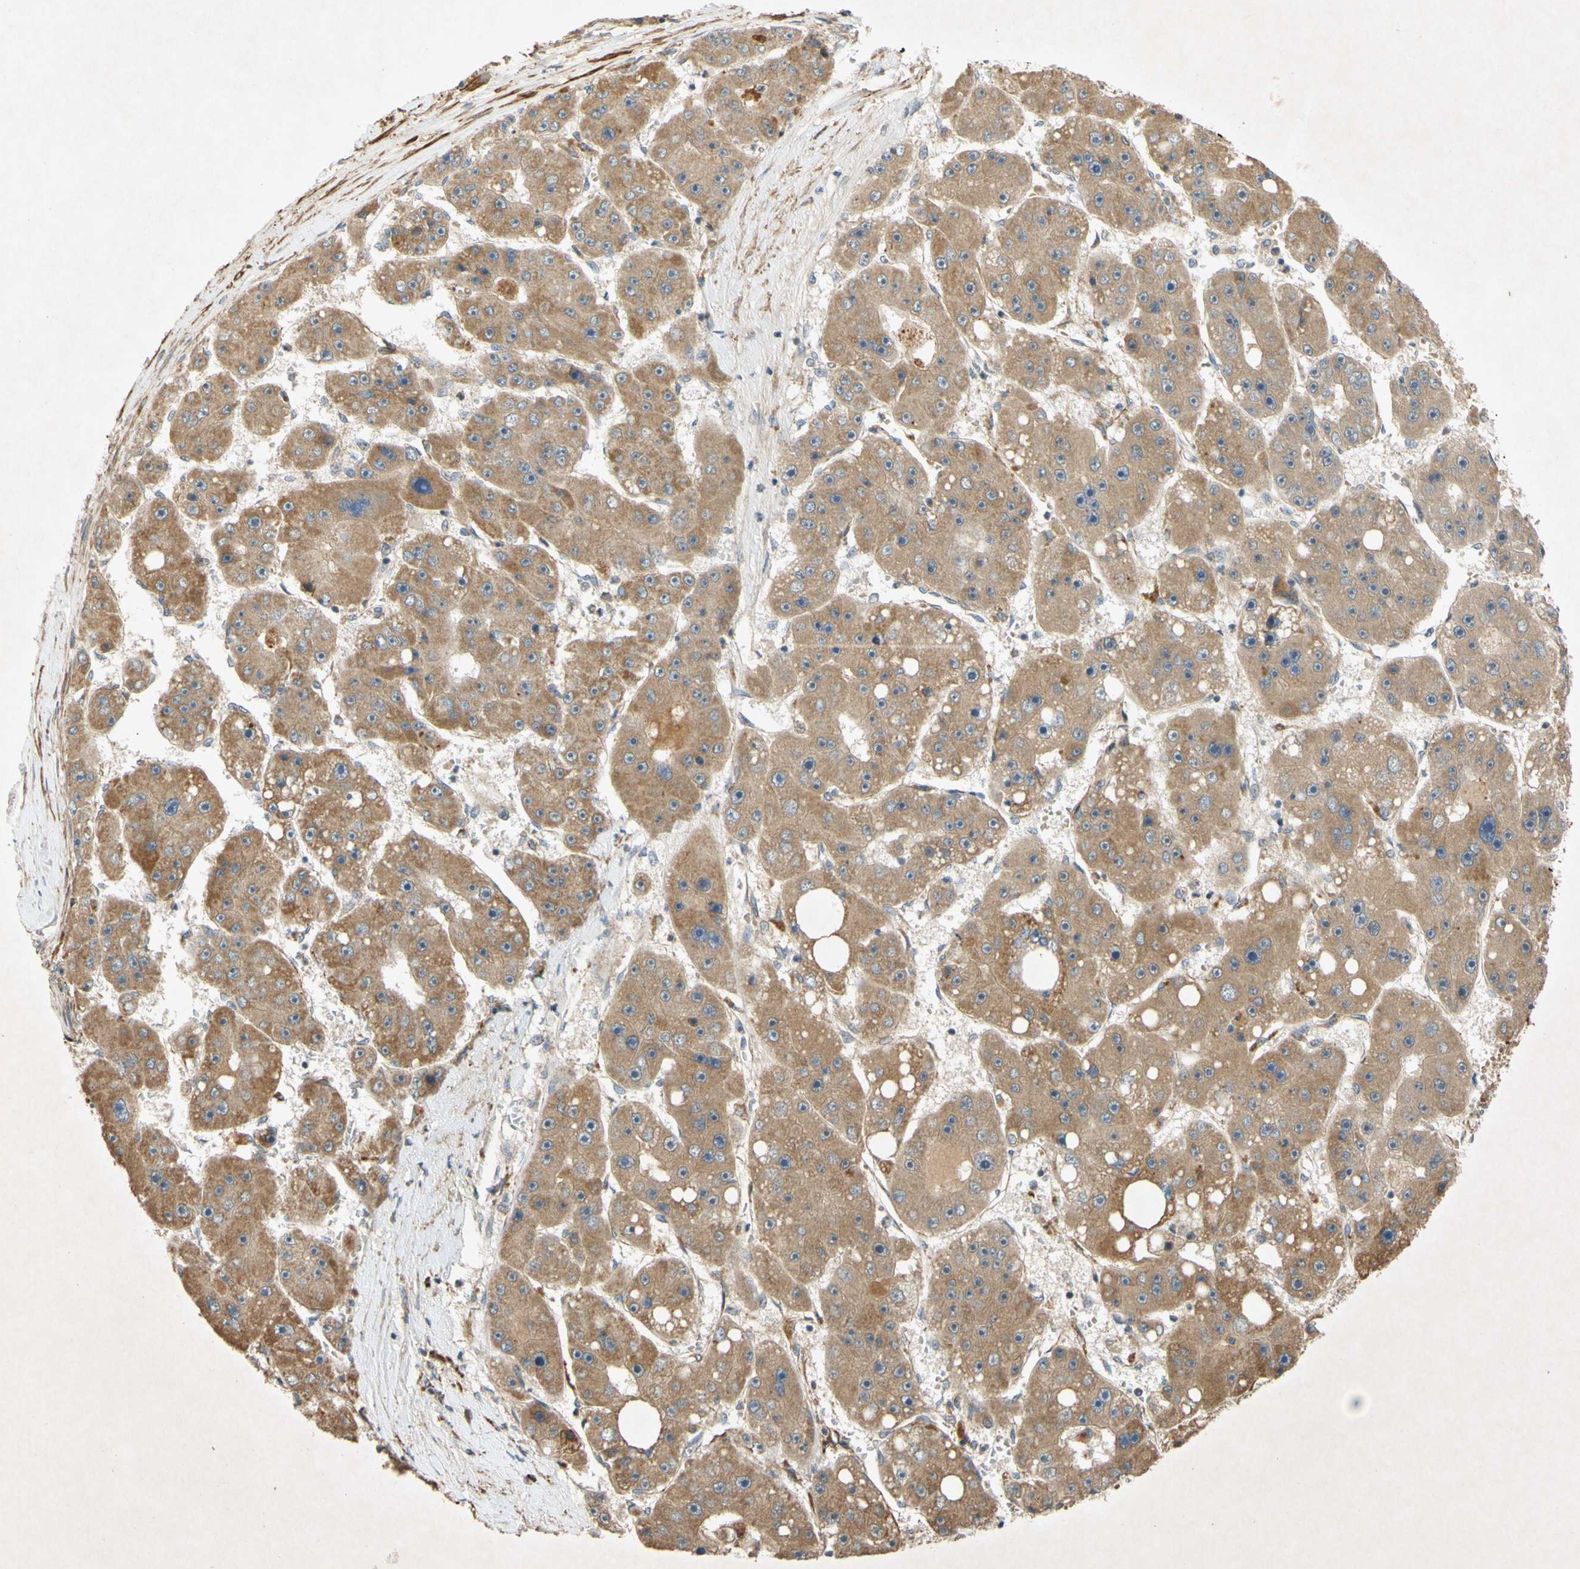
{"staining": {"intensity": "moderate", "quantity": ">75%", "location": "cytoplasmic/membranous"}, "tissue": "liver cancer", "cell_type": "Tumor cells", "image_type": "cancer", "snomed": [{"axis": "morphology", "description": "Carcinoma, Hepatocellular, NOS"}, {"axis": "topography", "description": "Liver"}], "caption": "Immunohistochemical staining of liver cancer reveals medium levels of moderate cytoplasmic/membranous staining in about >75% of tumor cells.", "gene": "PARD6A", "patient": {"sex": "female", "age": 61}}